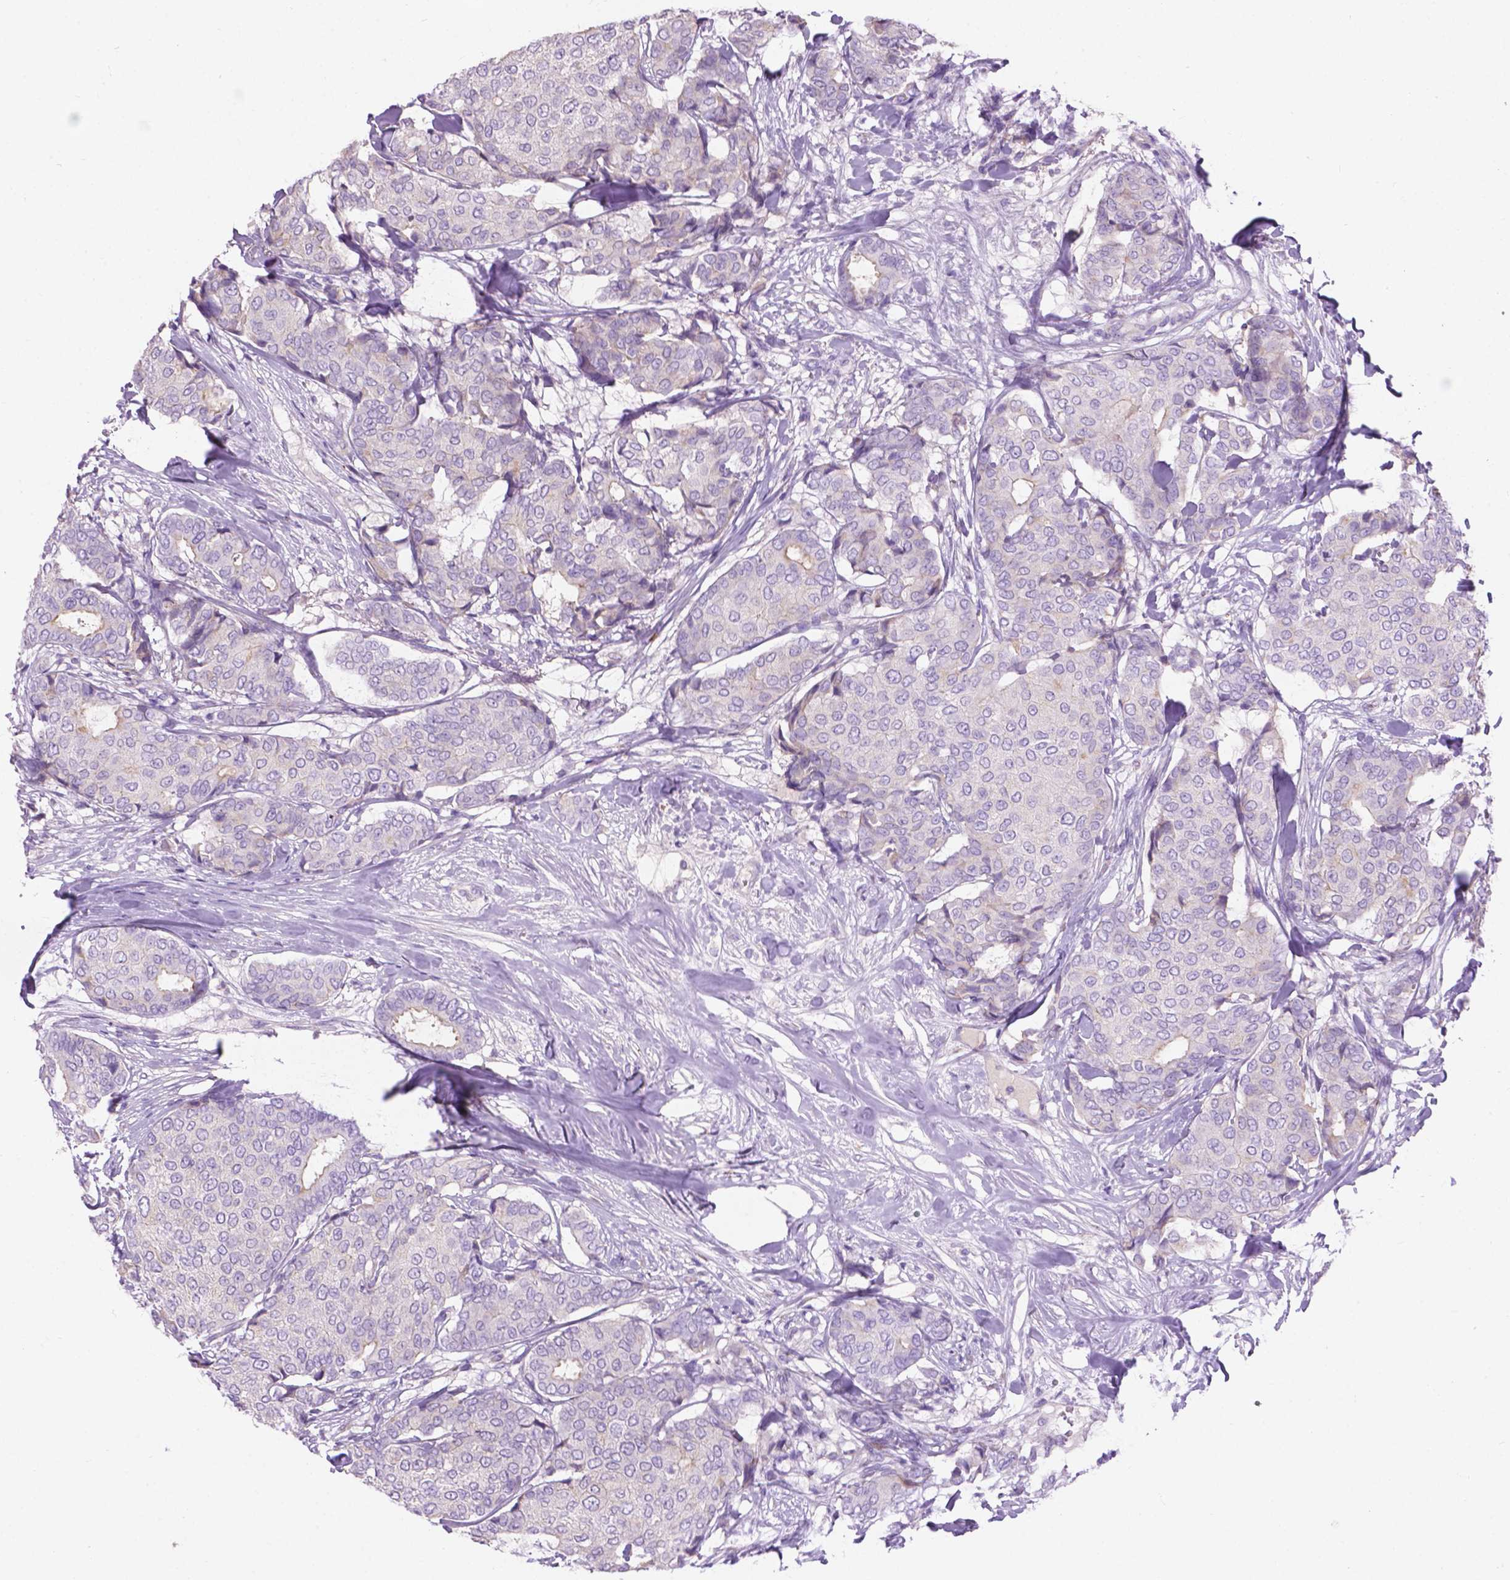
{"staining": {"intensity": "weak", "quantity": "<25%", "location": "cytoplasmic/membranous"}, "tissue": "breast cancer", "cell_type": "Tumor cells", "image_type": "cancer", "snomed": [{"axis": "morphology", "description": "Duct carcinoma"}, {"axis": "topography", "description": "Breast"}], "caption": "Breast invasive ductal carcinoma stained for a protein using IHC displays no expression tumor cells.", "gene": "NOXO1", "patient": {"sex": "female", "age": 75}}